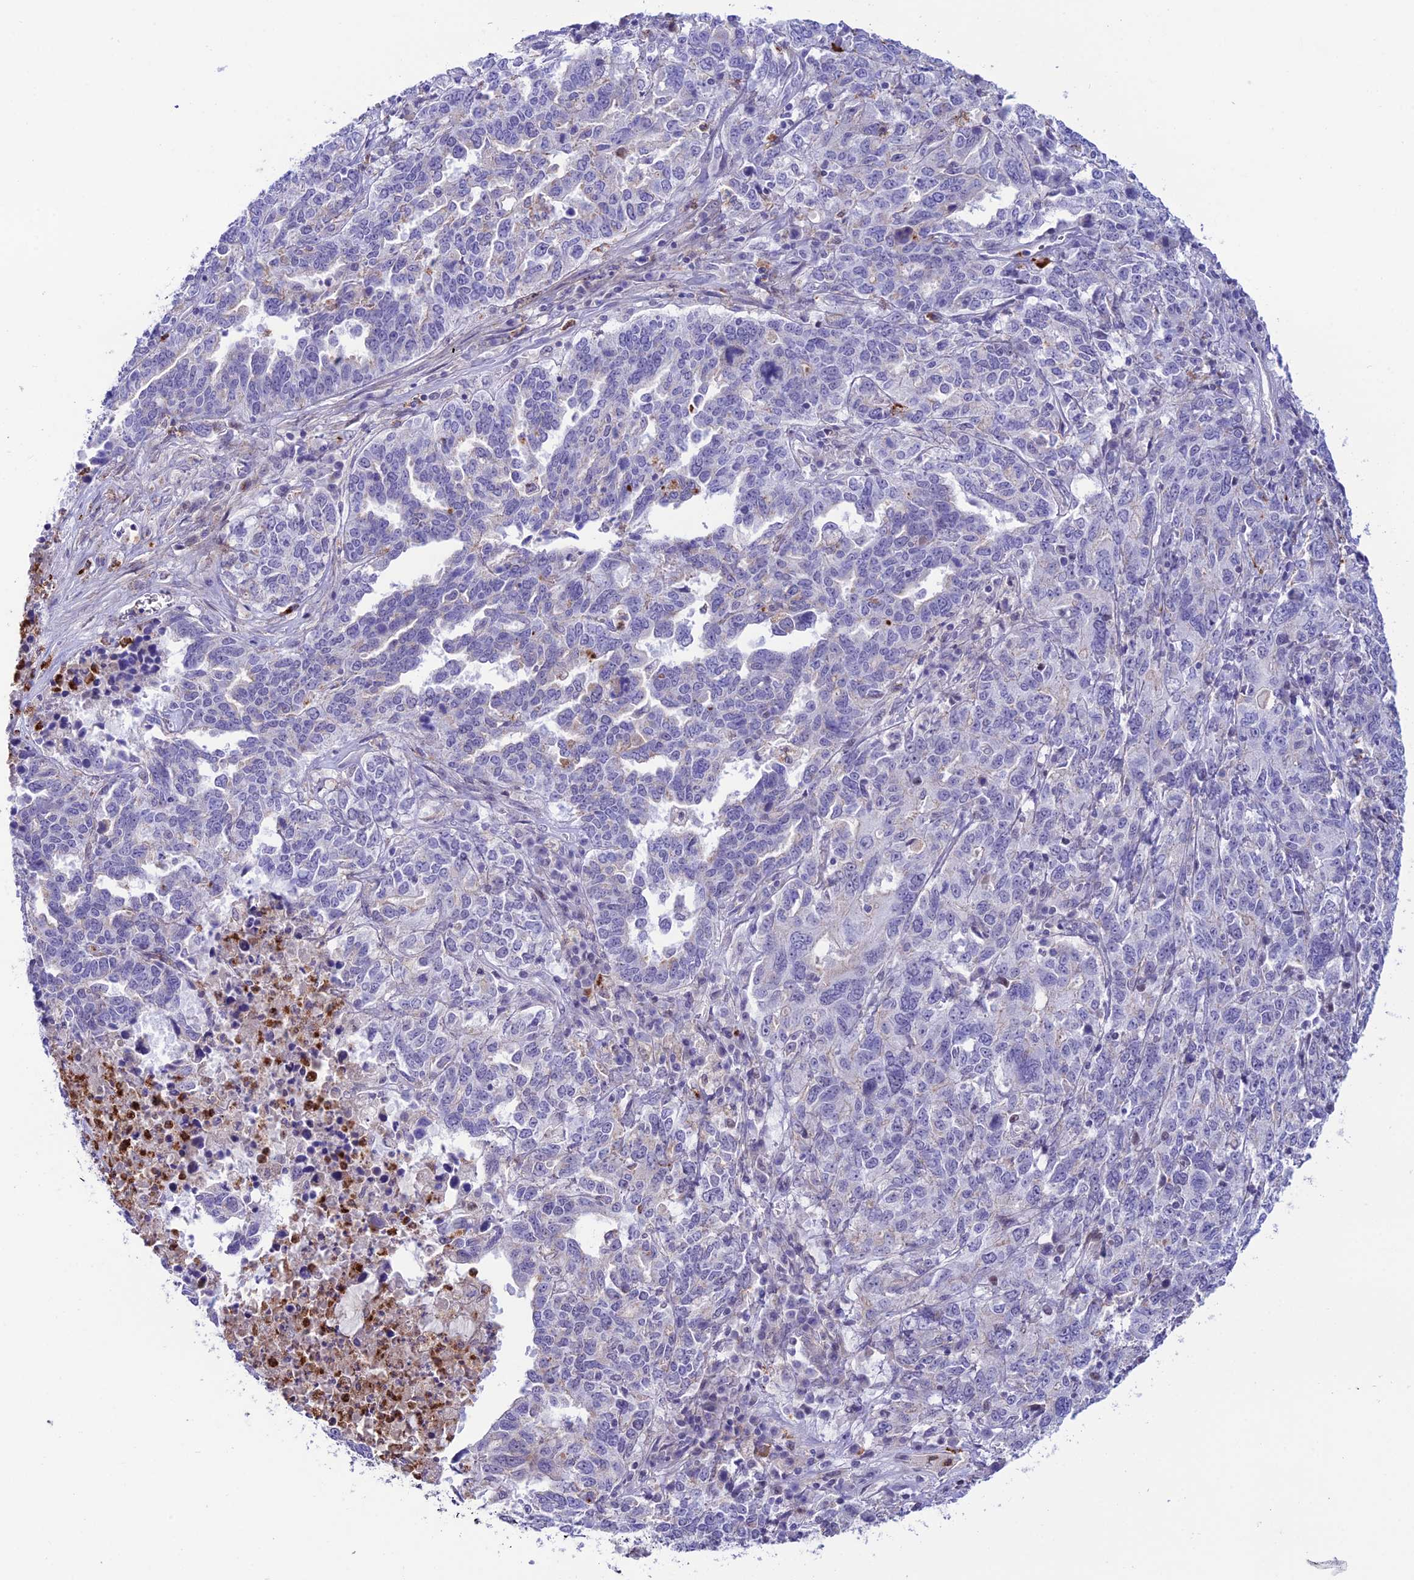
{"staining": {"intensity": "negative", "quantity": "none", "location": "none"}, "tissue": "ovarian cancer", "cell_type": "Tumor cells", "image_type": "cancer", "snomed": [{"axis": "morphology", "description": "Carcinoma, endometroid"}, {"axis": "topography", "description": "Ovary"}], "caption": "Immunohistochemical staining of ovarian cancer shows no significant staining in tumor cells.", "gene": "COL6A6", "patient": {"sex": "female", "age": 62}}